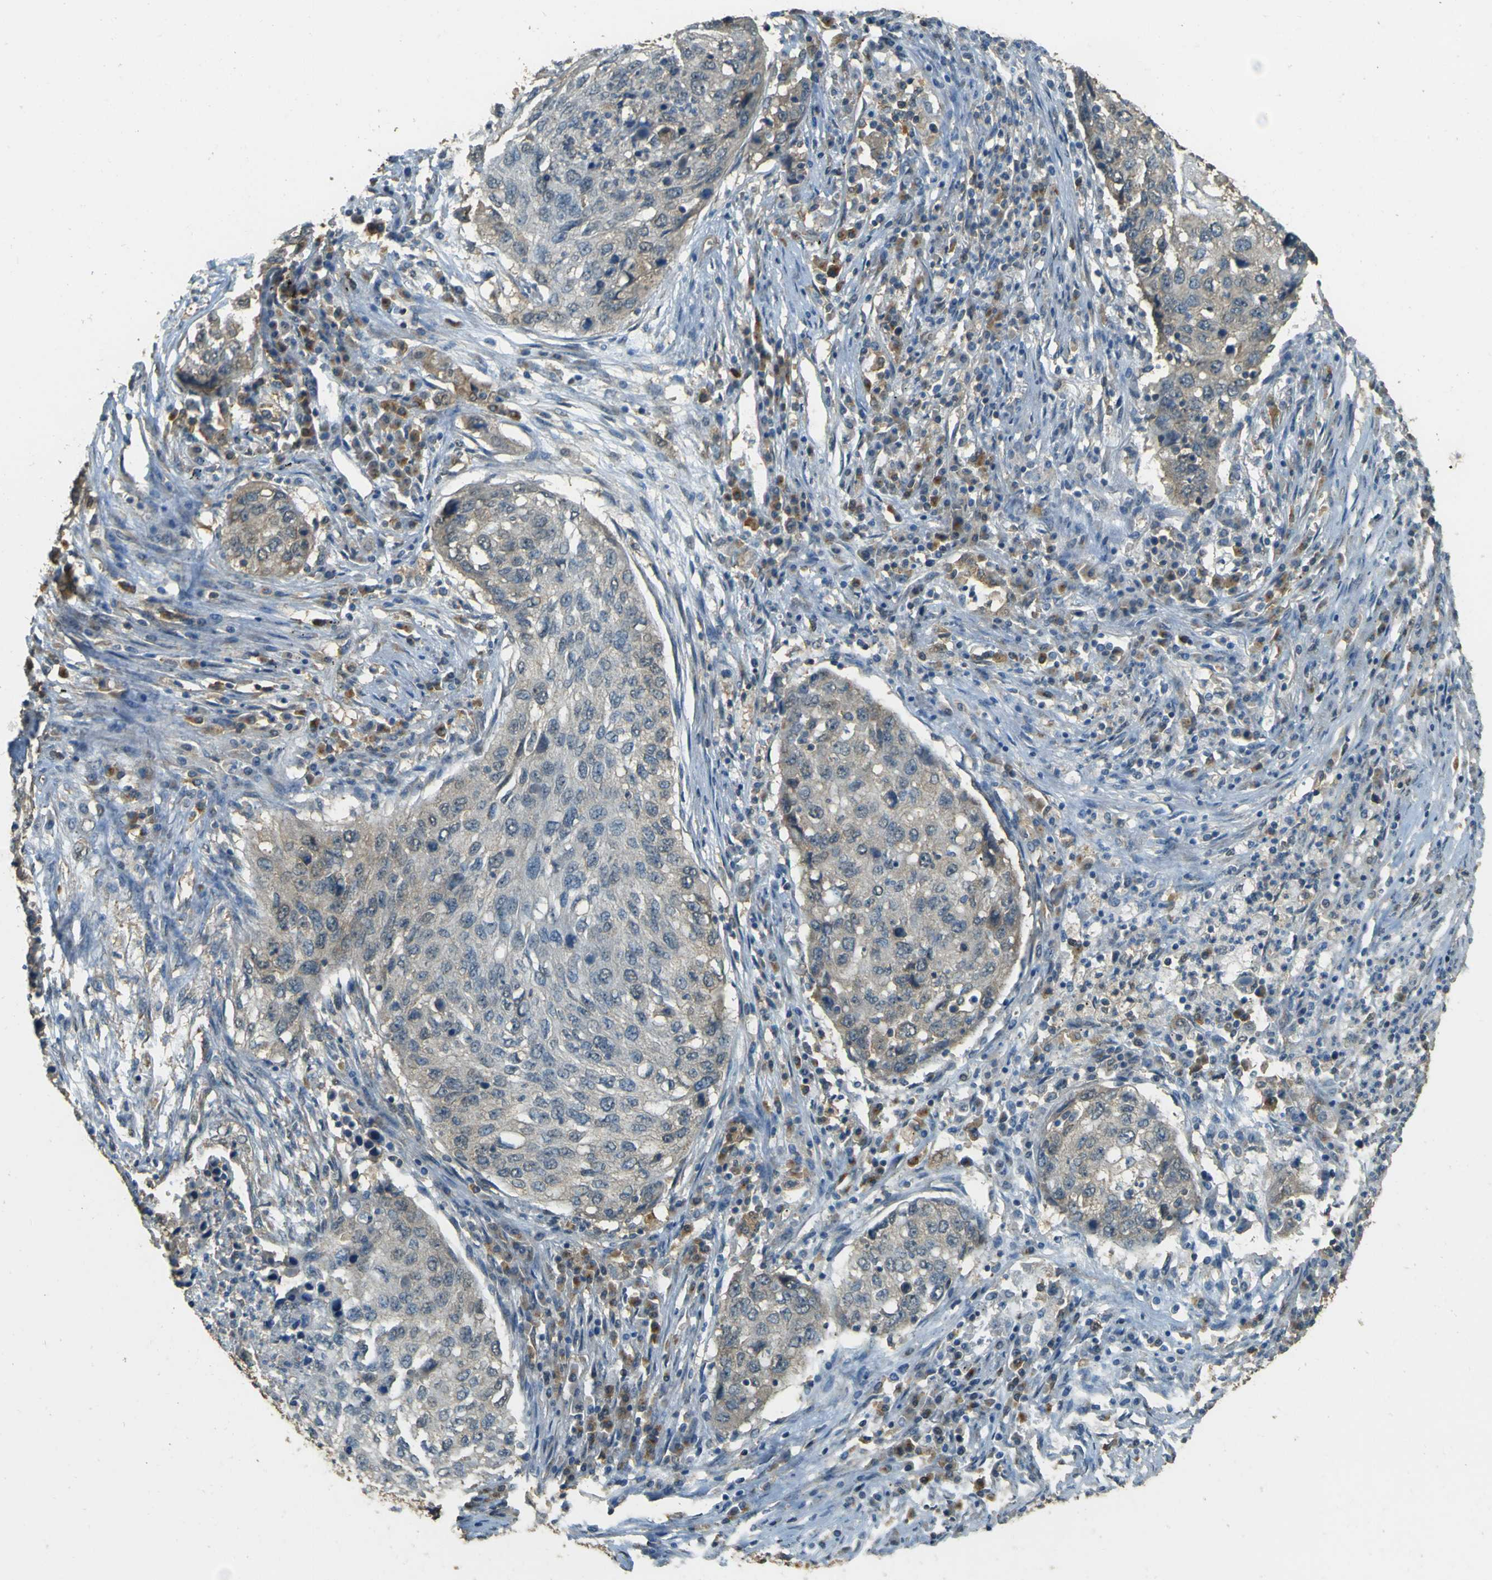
{"staining": {"intensity": "weak", "quantity": "25%-75%", "location": "cytoplasmic/membranous"}, "tissue": "lung cancer", "cell_type": "Tumor cells", "image_type": "cancer", "snomed": [{"axis": "morphology", "description": "Squamous cell carcinoma, NOS"}, {"axis": "topography", "description": "Lung"}], "caption": "Squamous cell carcinoma (lung) stained with immunohistochemistry shows weak cytoplasmic/membranous positivity in approximately 25%-75% of tumor cells.", "gene": "GOLGA1", "patient": {"sex": "female", "age": 63}}